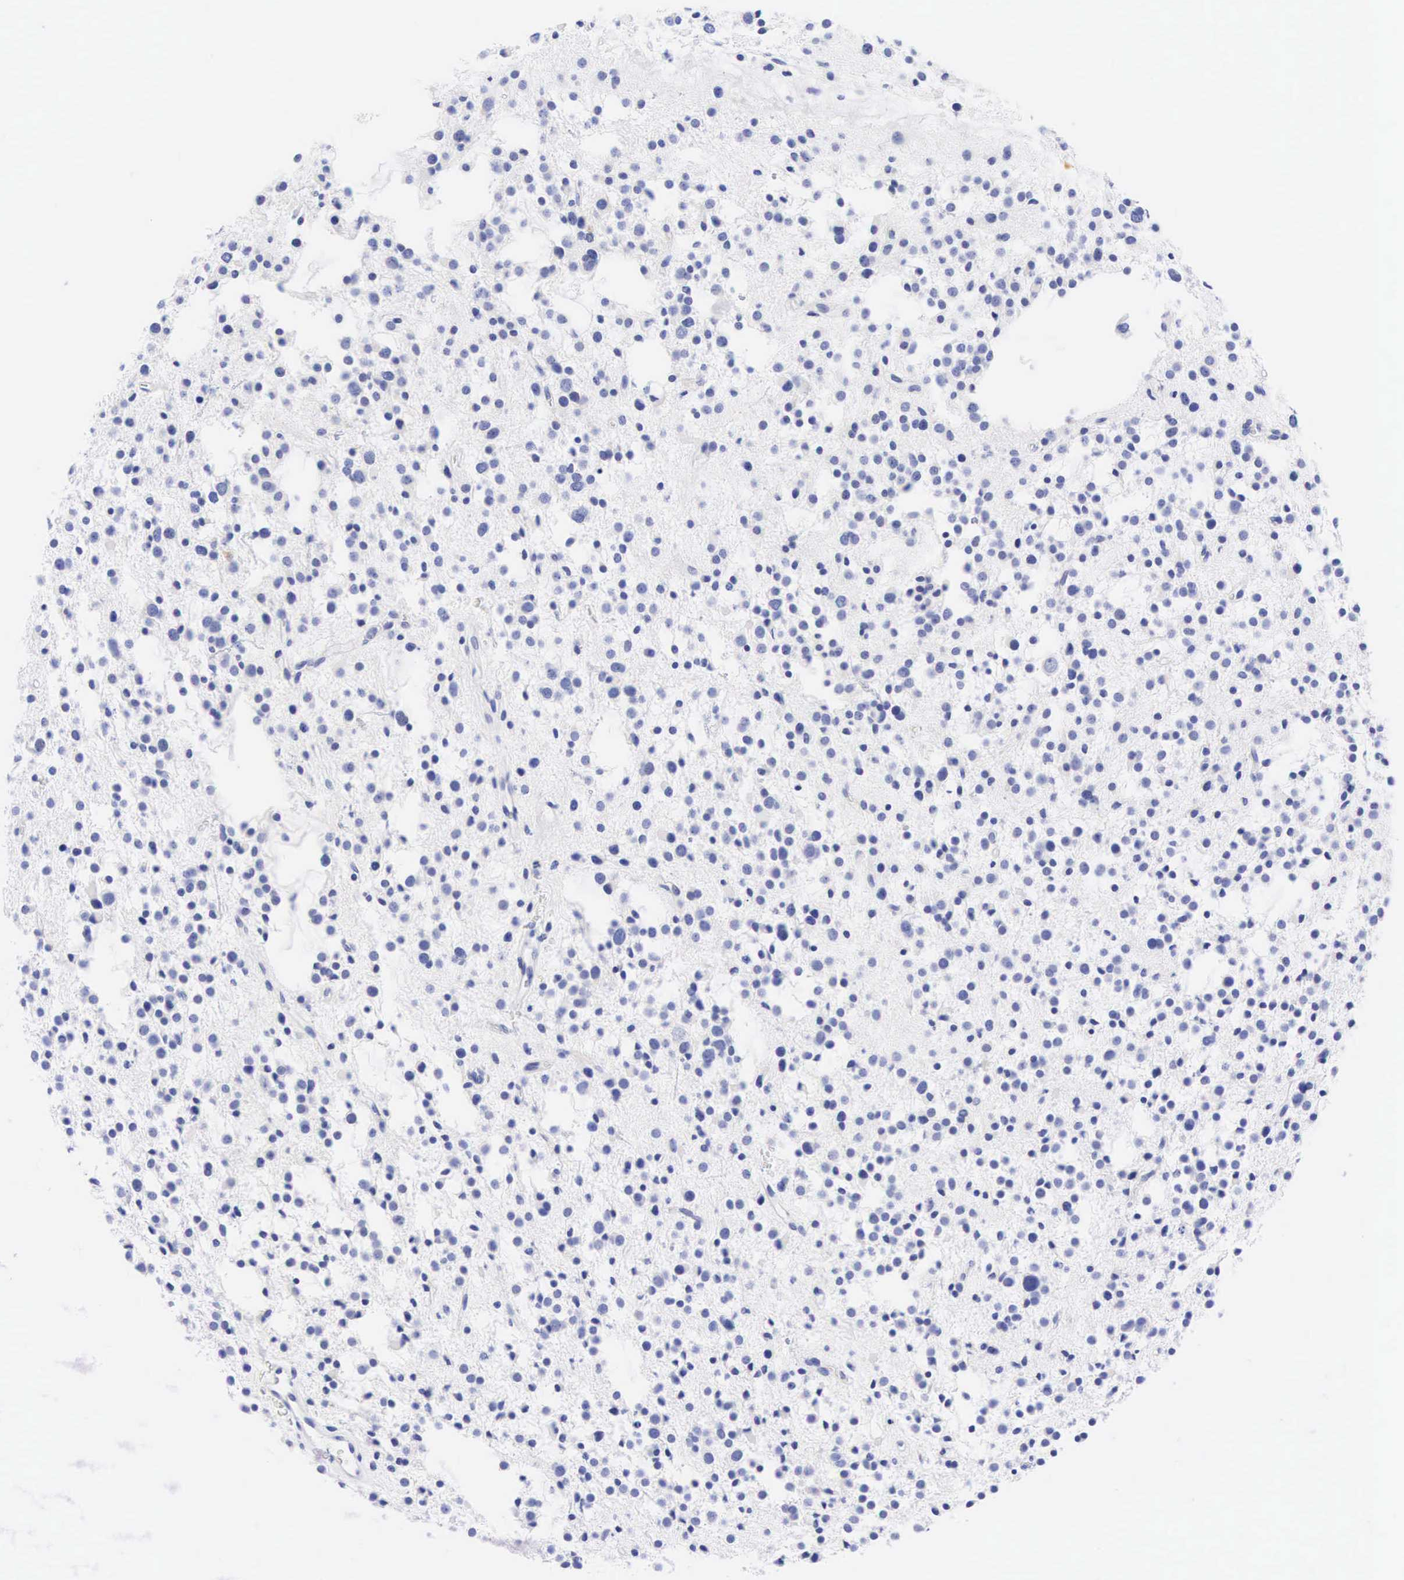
{"staining": {"intensity": "negative", "quantity": "none", "location": "none"}, "tissue": "glioma", "cell_type": "Tumor cells", "image_type": "cancer", "snomed": [{"axis": "morphology", "description": "Glioma, malignant, Low grade"}, {"axis": "topography", "description": "Brain"}], "caption": "The immunohistochemistry histopathology image has no significant positivity in tumor cells of glioma tissue.", "gene": "CD8A", "patient": {"sex": "female", "age": 36}}